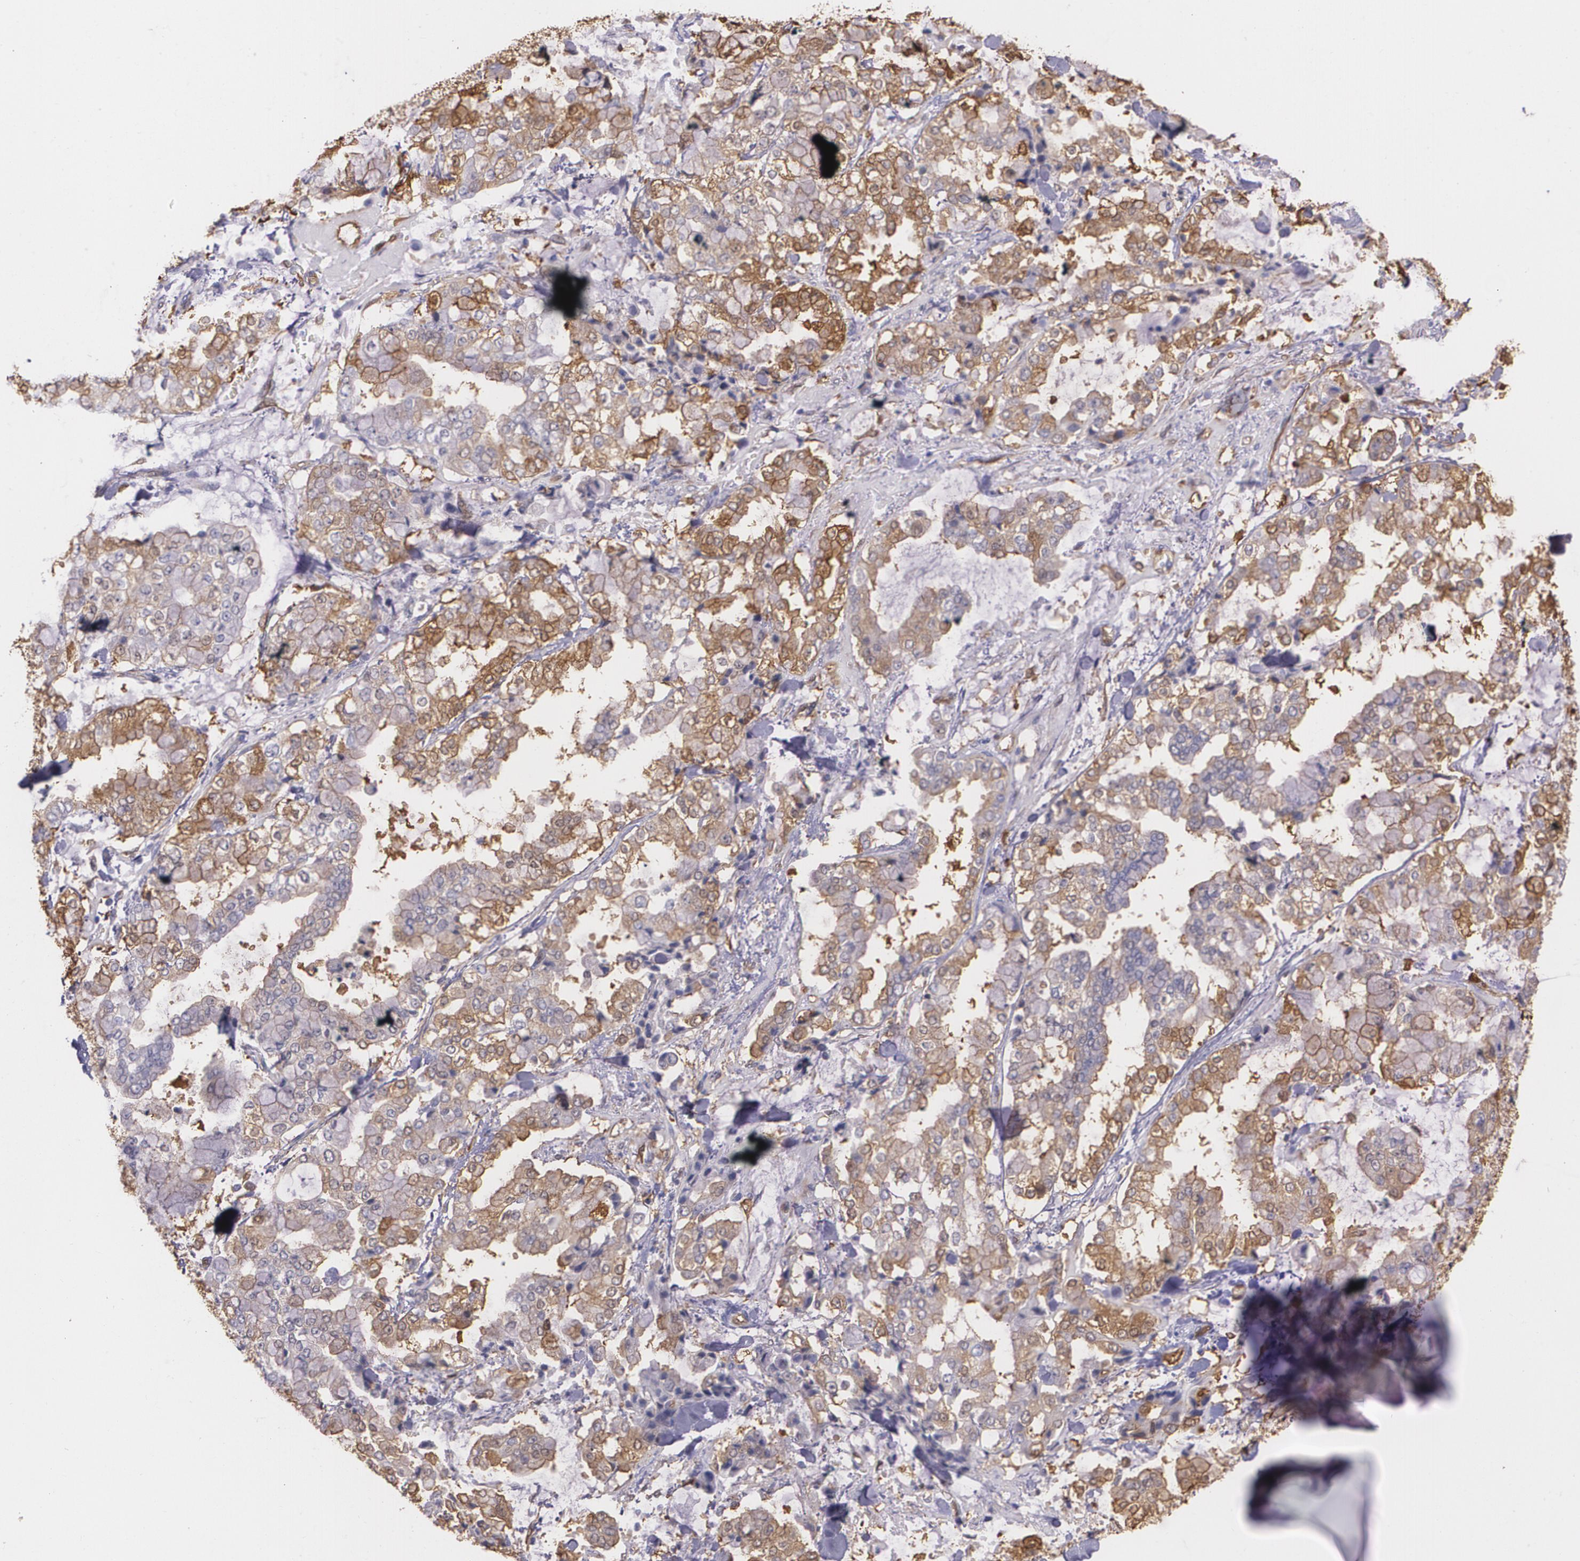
{"staining": {"intensity": "weak", "quantity": "25%-75%", "location": "cytoplasmic/membranous"}, "tissue": "stomach cancer", "cell_type": "Tumor cells", "image_type": "cancer", "snomed": [{"axis": "morphology", "description": "Normal tissue, NOS"}, {"axis": "morphology", "description": "Adenocarcinoma, NOS"}, {"axis": "topography", "description": "Stomach, upper"}, {"axis": "topography", "description": "Stomach"}], "caption": "High-power microscopy captured an immunohistochemistry image of adenocarcinoma (stomach), revealing weak cytoplasmic/membranous positivity in approximately 25%-75% of tumor cells. (Brightfield microscopy of DAB IHC at high magnification).", "gene": "MMP2", "patient": {"sex": "male", "age": 76}}